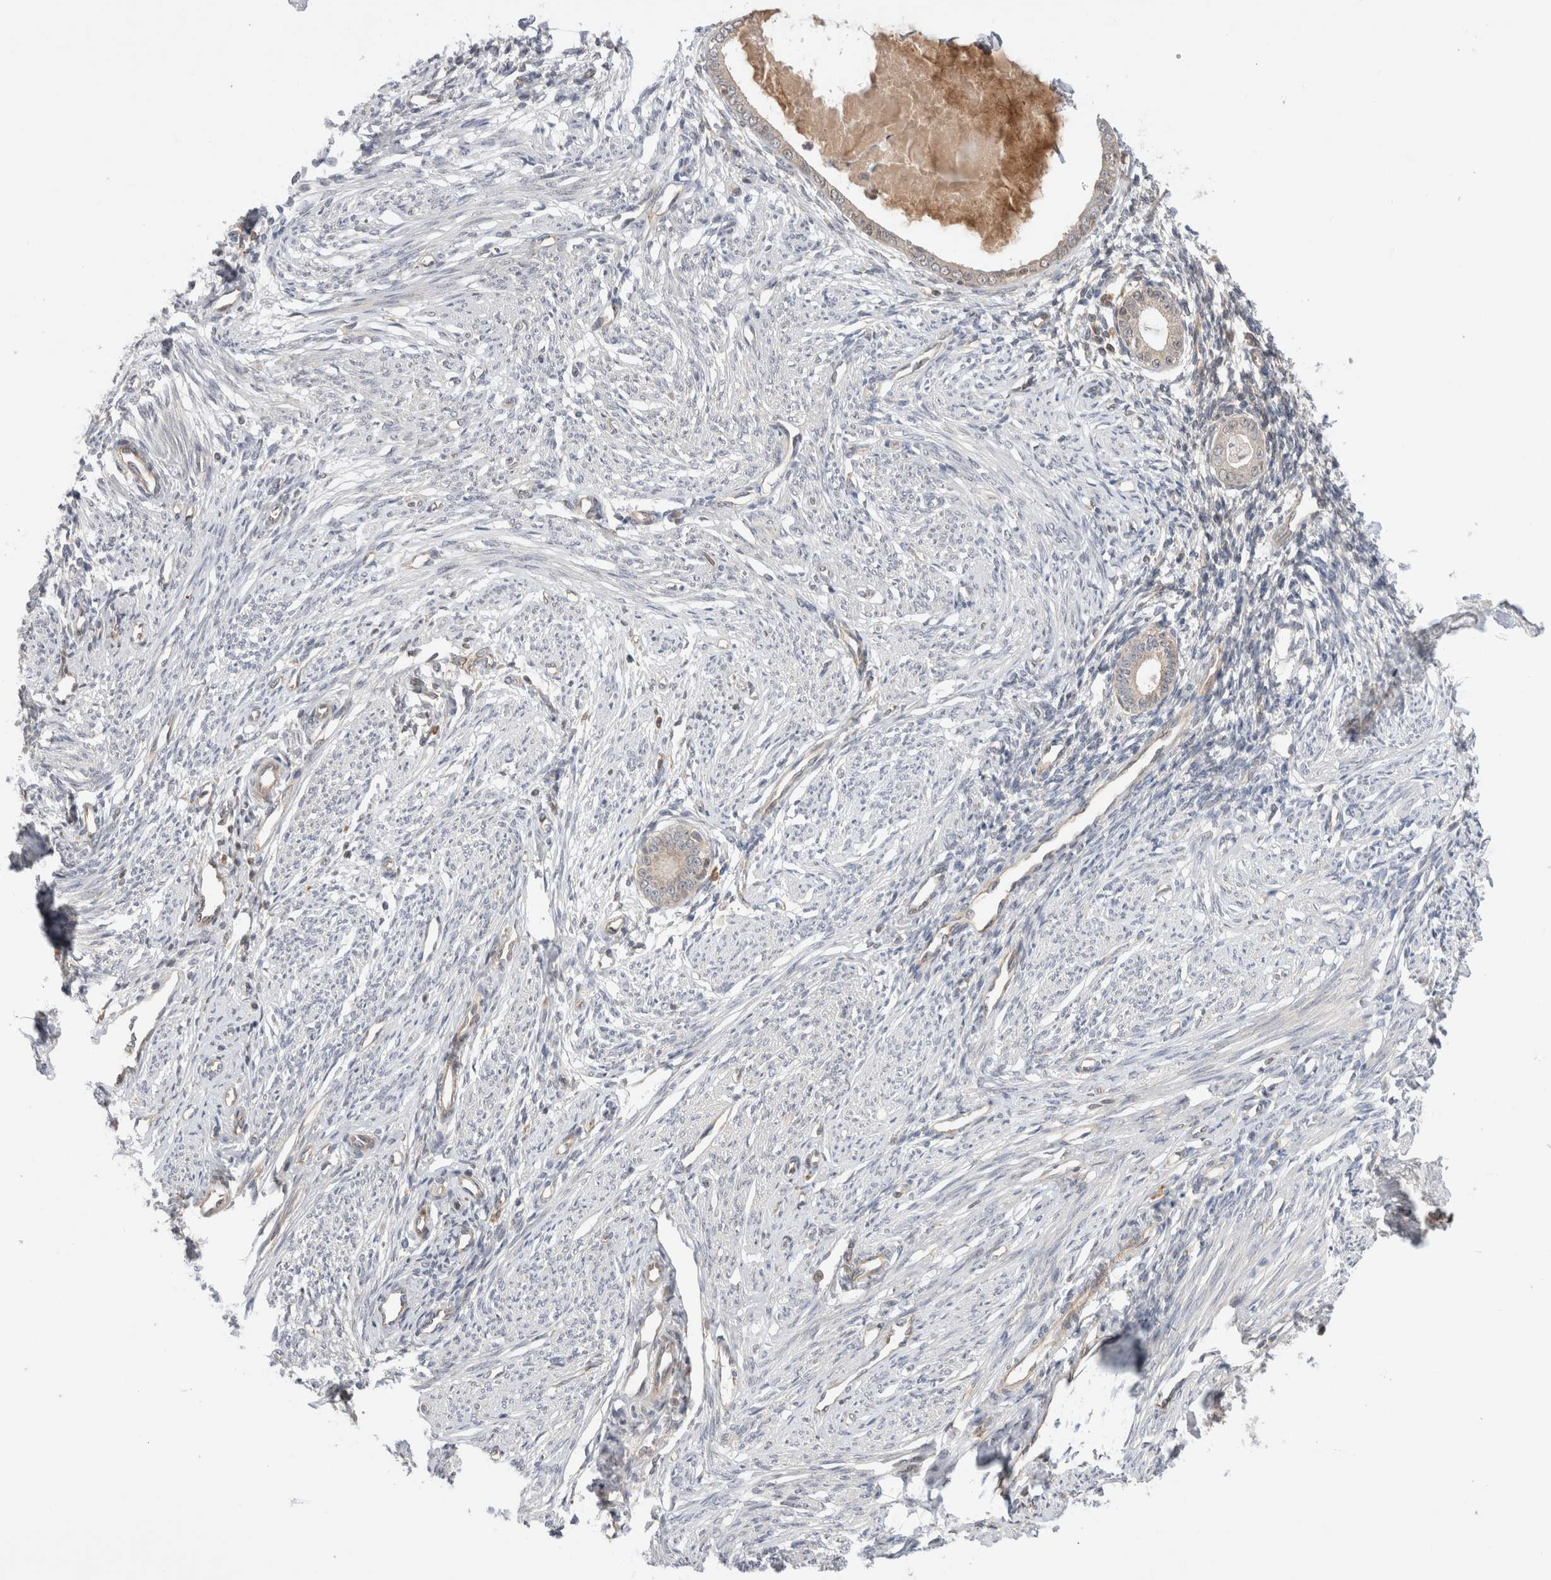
{"staining": {"intensity": "negative", "quantity": "none", "location": "none"}, "tissue": "endometrium", "cell_type": "Cells in endometrial stroma", "image_type": "normal", "snomed": [{"axis": "morphology", "description": "Normal tissue, NOS"}, {"axis": "topography", "description": "Endometrium"}], "caption": "Immunohistochemical staining of normal endometrium shows no significant expression in cells in endometrial stroma. (Brightfield microscopy of DAB (3,3'-diaminobenzidine) IHC at high magnification).", "gene": "NFKB1", "patient": {"sex": "female", "age": 56}}